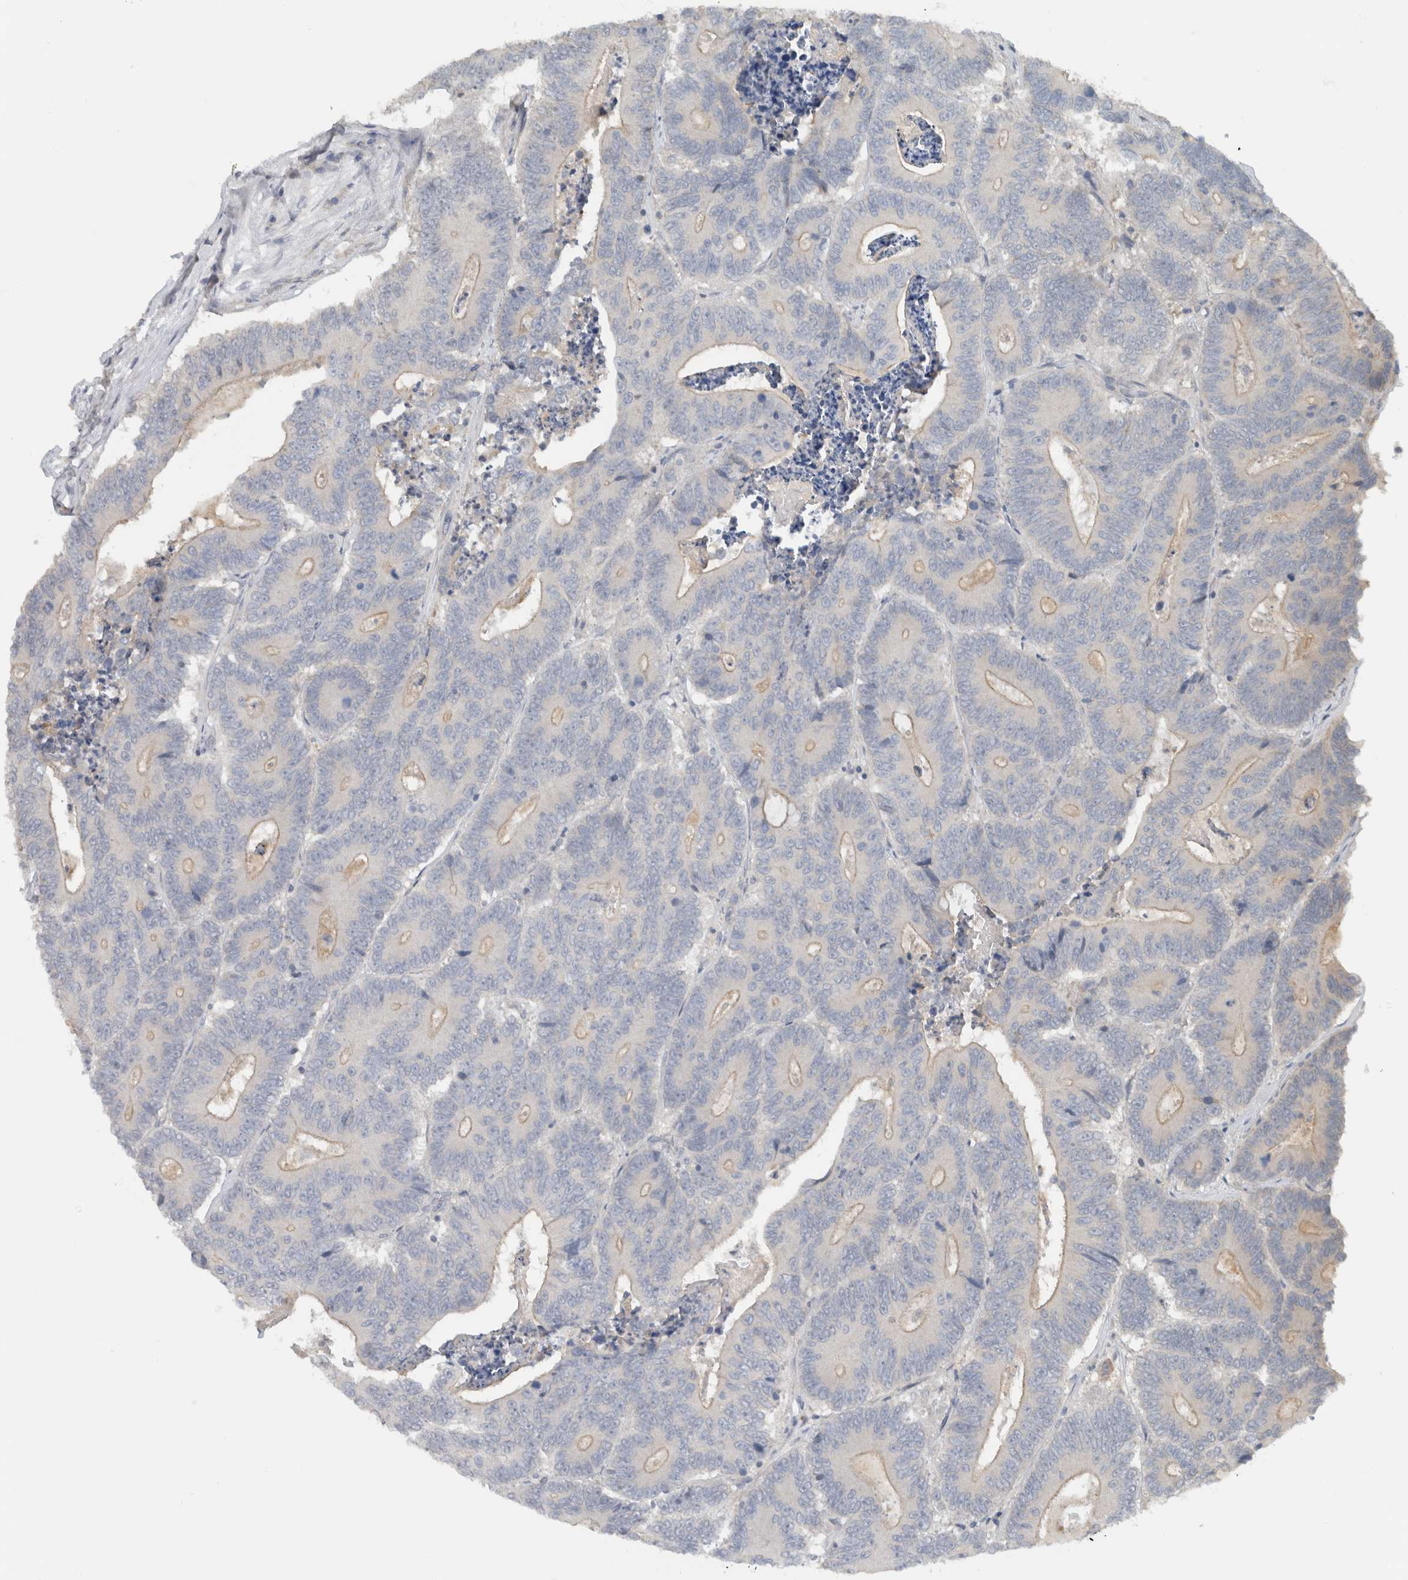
{"staining": {"intensity": "weak", "quantity": "<25%", "location": "cytoplasmic/membranous"}, "tissue": "colorectal cancer", "cell_type": "Tumor cells", "image_type": "cancer", "snomed": [{"axis": "morphology", "description": "Adenocarcinoma, NOS"}, {"axis": "topography", "description": "Colon"}], "caption": "DAB immunohistochemical staining of colorectal cancer displays no significant expression in tumor cells.", "gene": "ERCC6L2", "patient": {"sex": "male", "age": 83}}